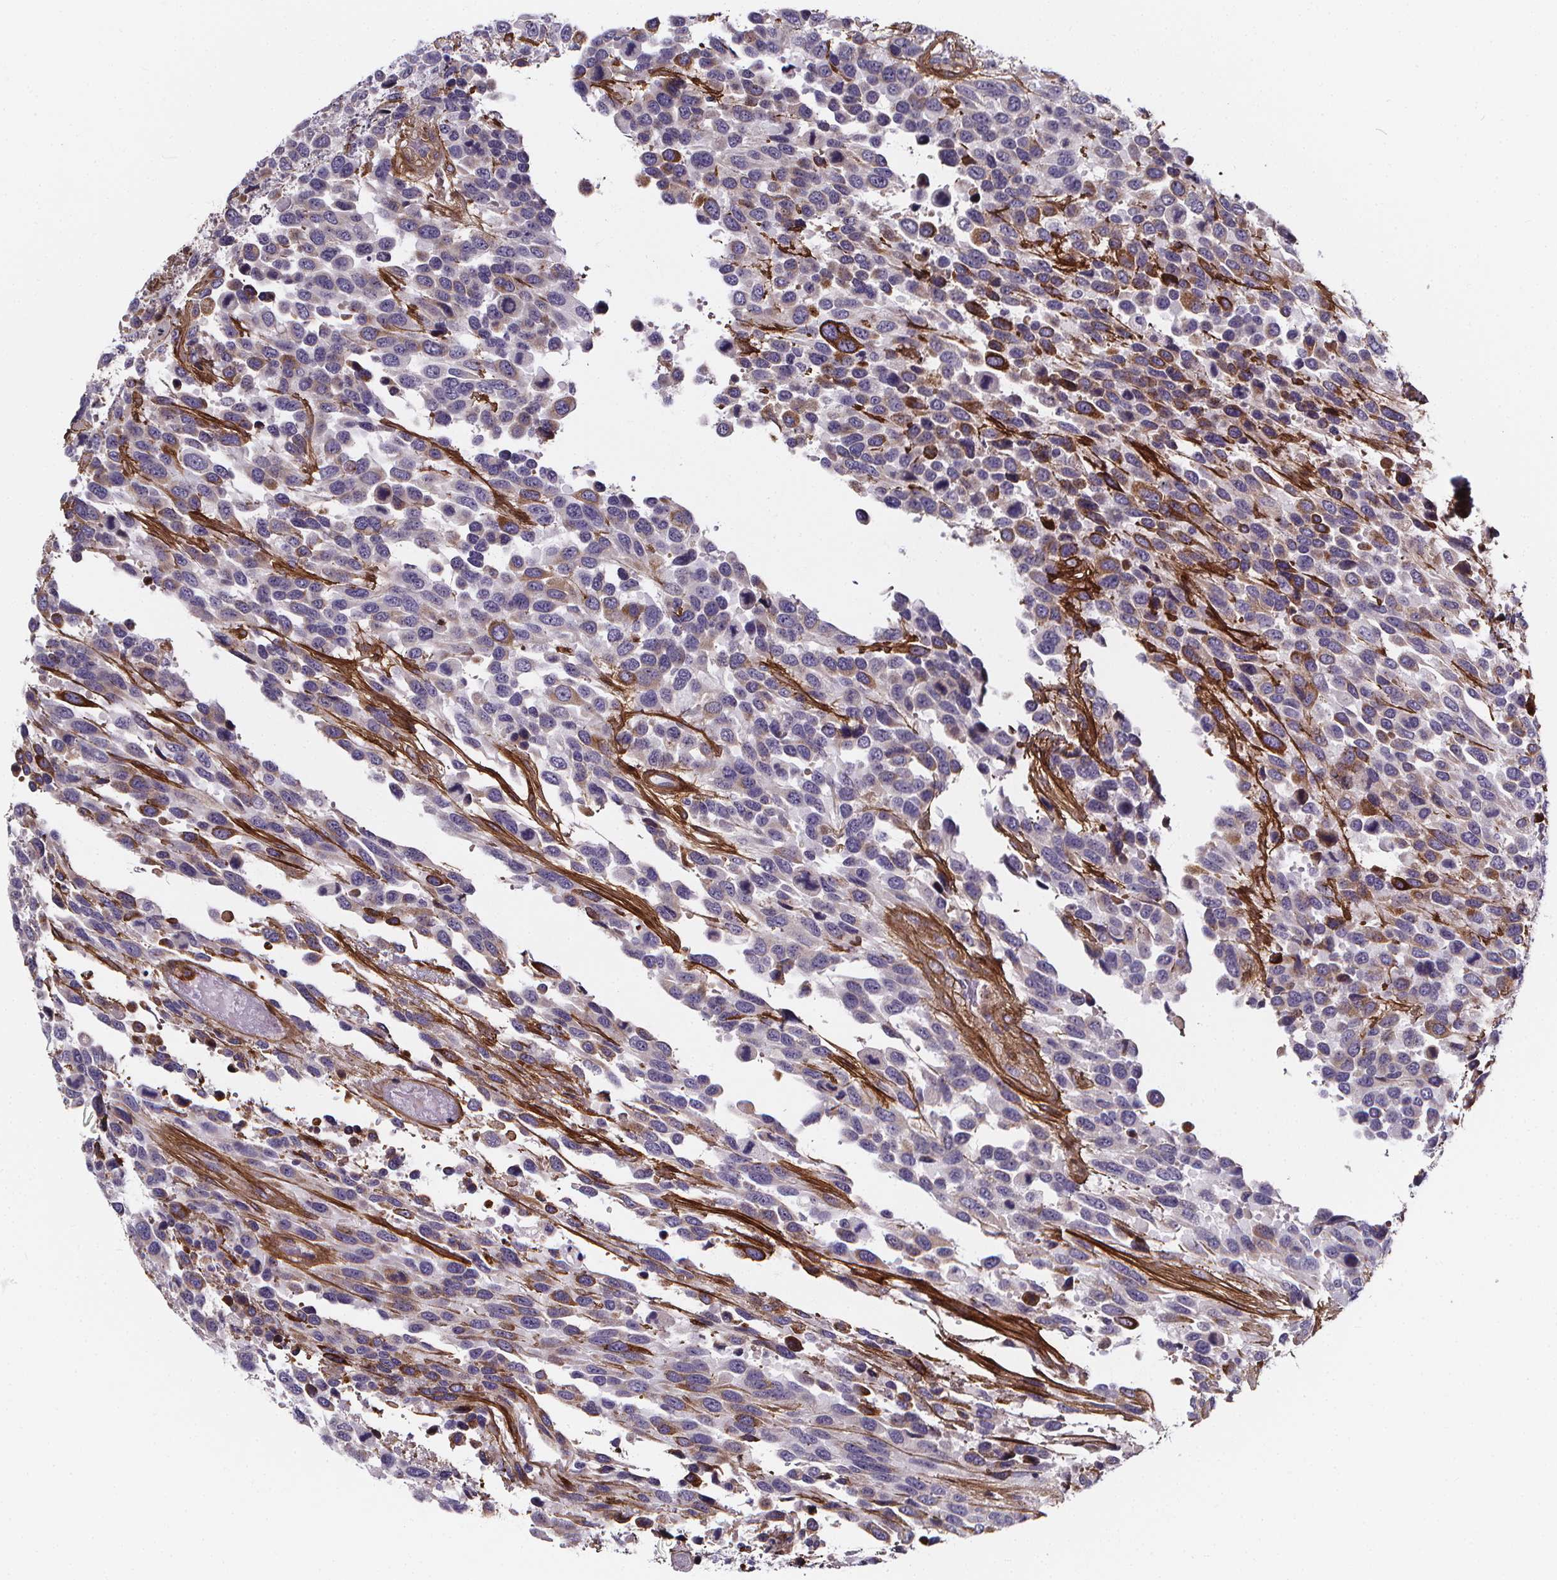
{"staining": {"intensity": "negative", "quantity": "none", "location": "none"}, "tissue": "urothelial cancer", "cell_type": "Tumor cells", "image_type": "cancer", "snomed": [{"axis": "morphology", "description": "Urothelial carcinoma, High grade"}, {"axis": "topography", "description": "Urinary bladder"}], "caption": "IHC micrograph of neoplastic tissue: urothelial cancer stained with DAB exhibits no significant protein positivity in tumor cells.", "gene": "AEBP1", "patient": {"sex": "female", "age": 70}}